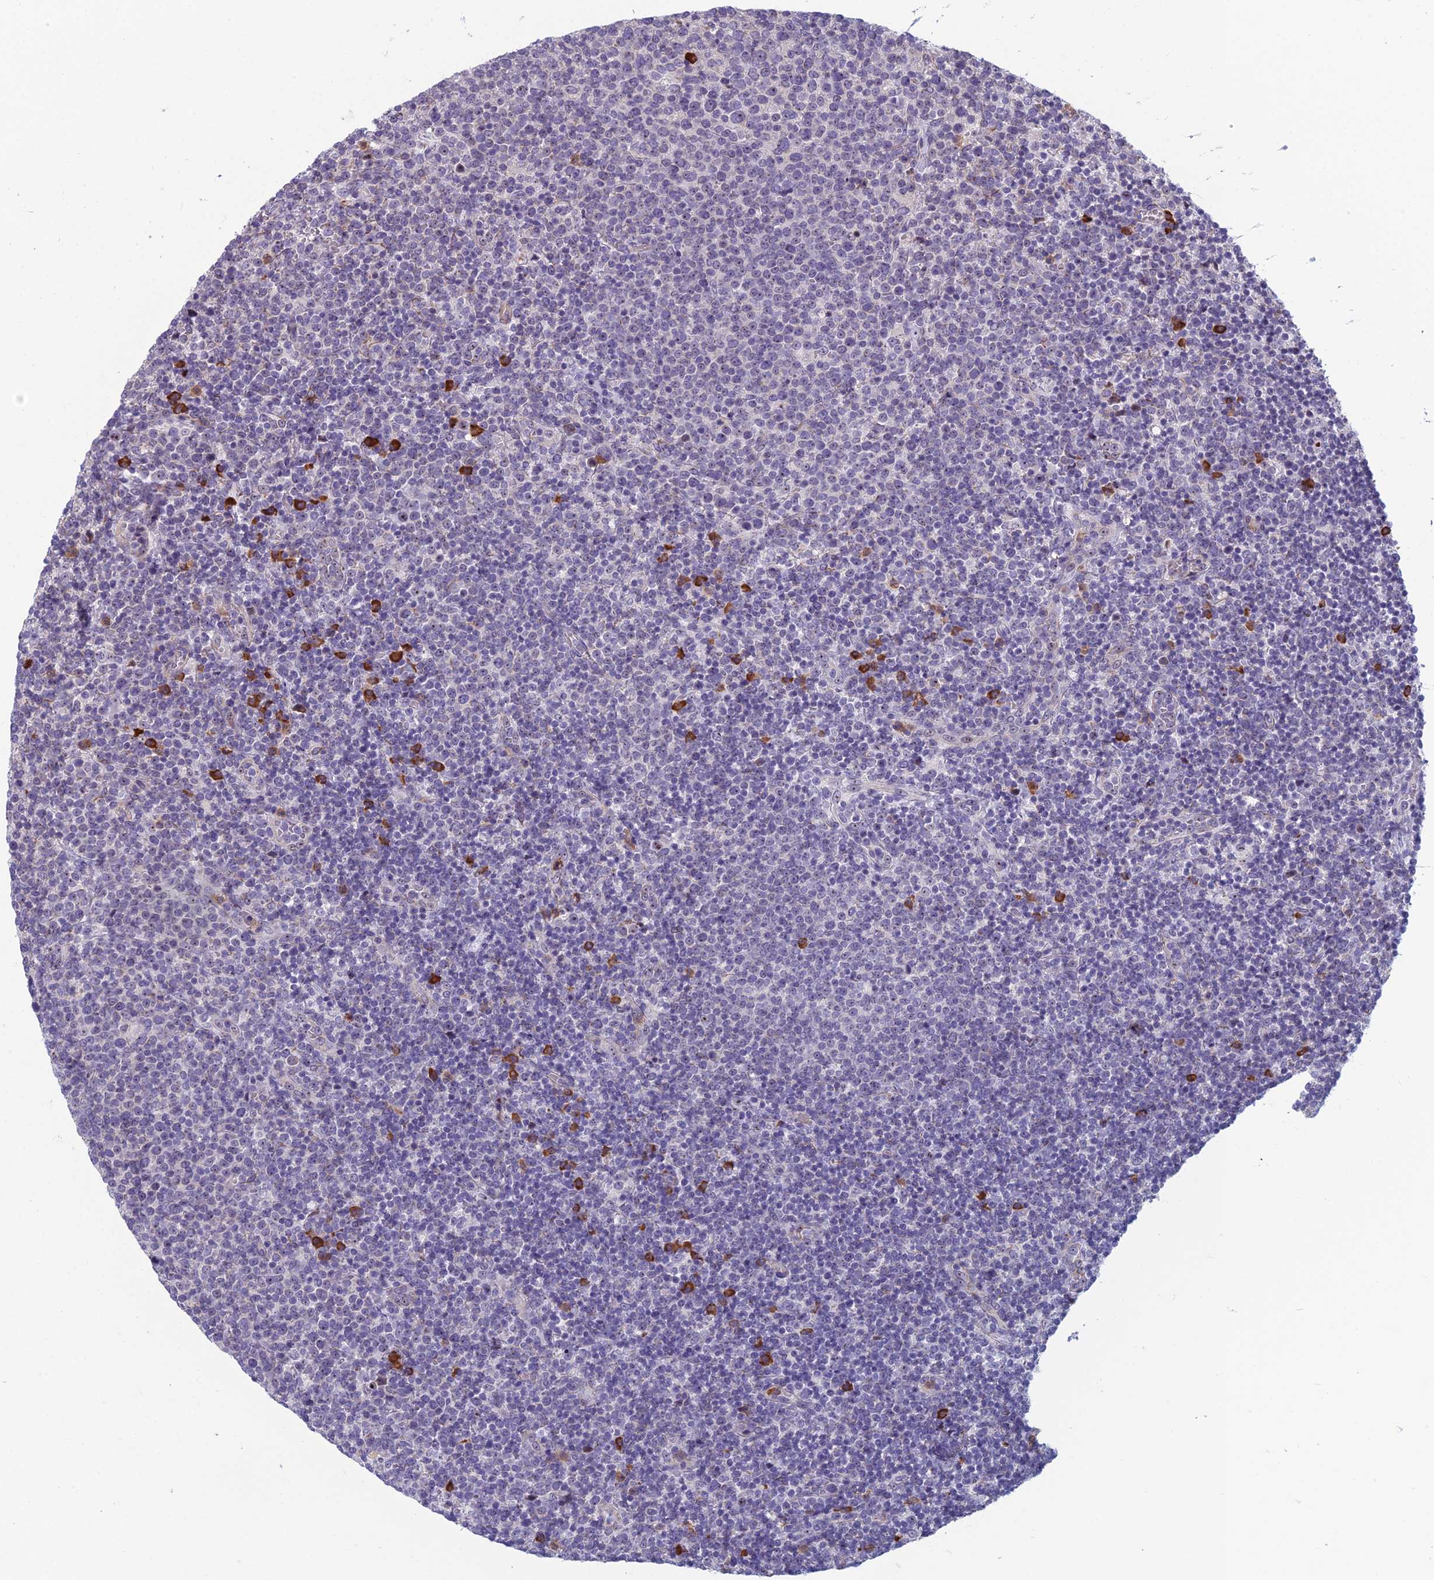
{"staining": {"intensity": "weak", "quantity": "<25%", "location": "nuclear"}, "tissue": "lymphoma", "cell_type": "Tumor cells", "image_type": "cancer", "snomed": [{"axis": "morphology", "description": "Malignant lymphoma, non-Hodgkin's type, High grade"}, {"axis": "topography", "description": "Lymph node"}], "caption": "Tumor cells are negative for protein expression in human malignant lymphoma, non-Hodgkin's type (high-grade).", "gene": "NOC2L", "patient": {"sex": "male", "age": 61}}